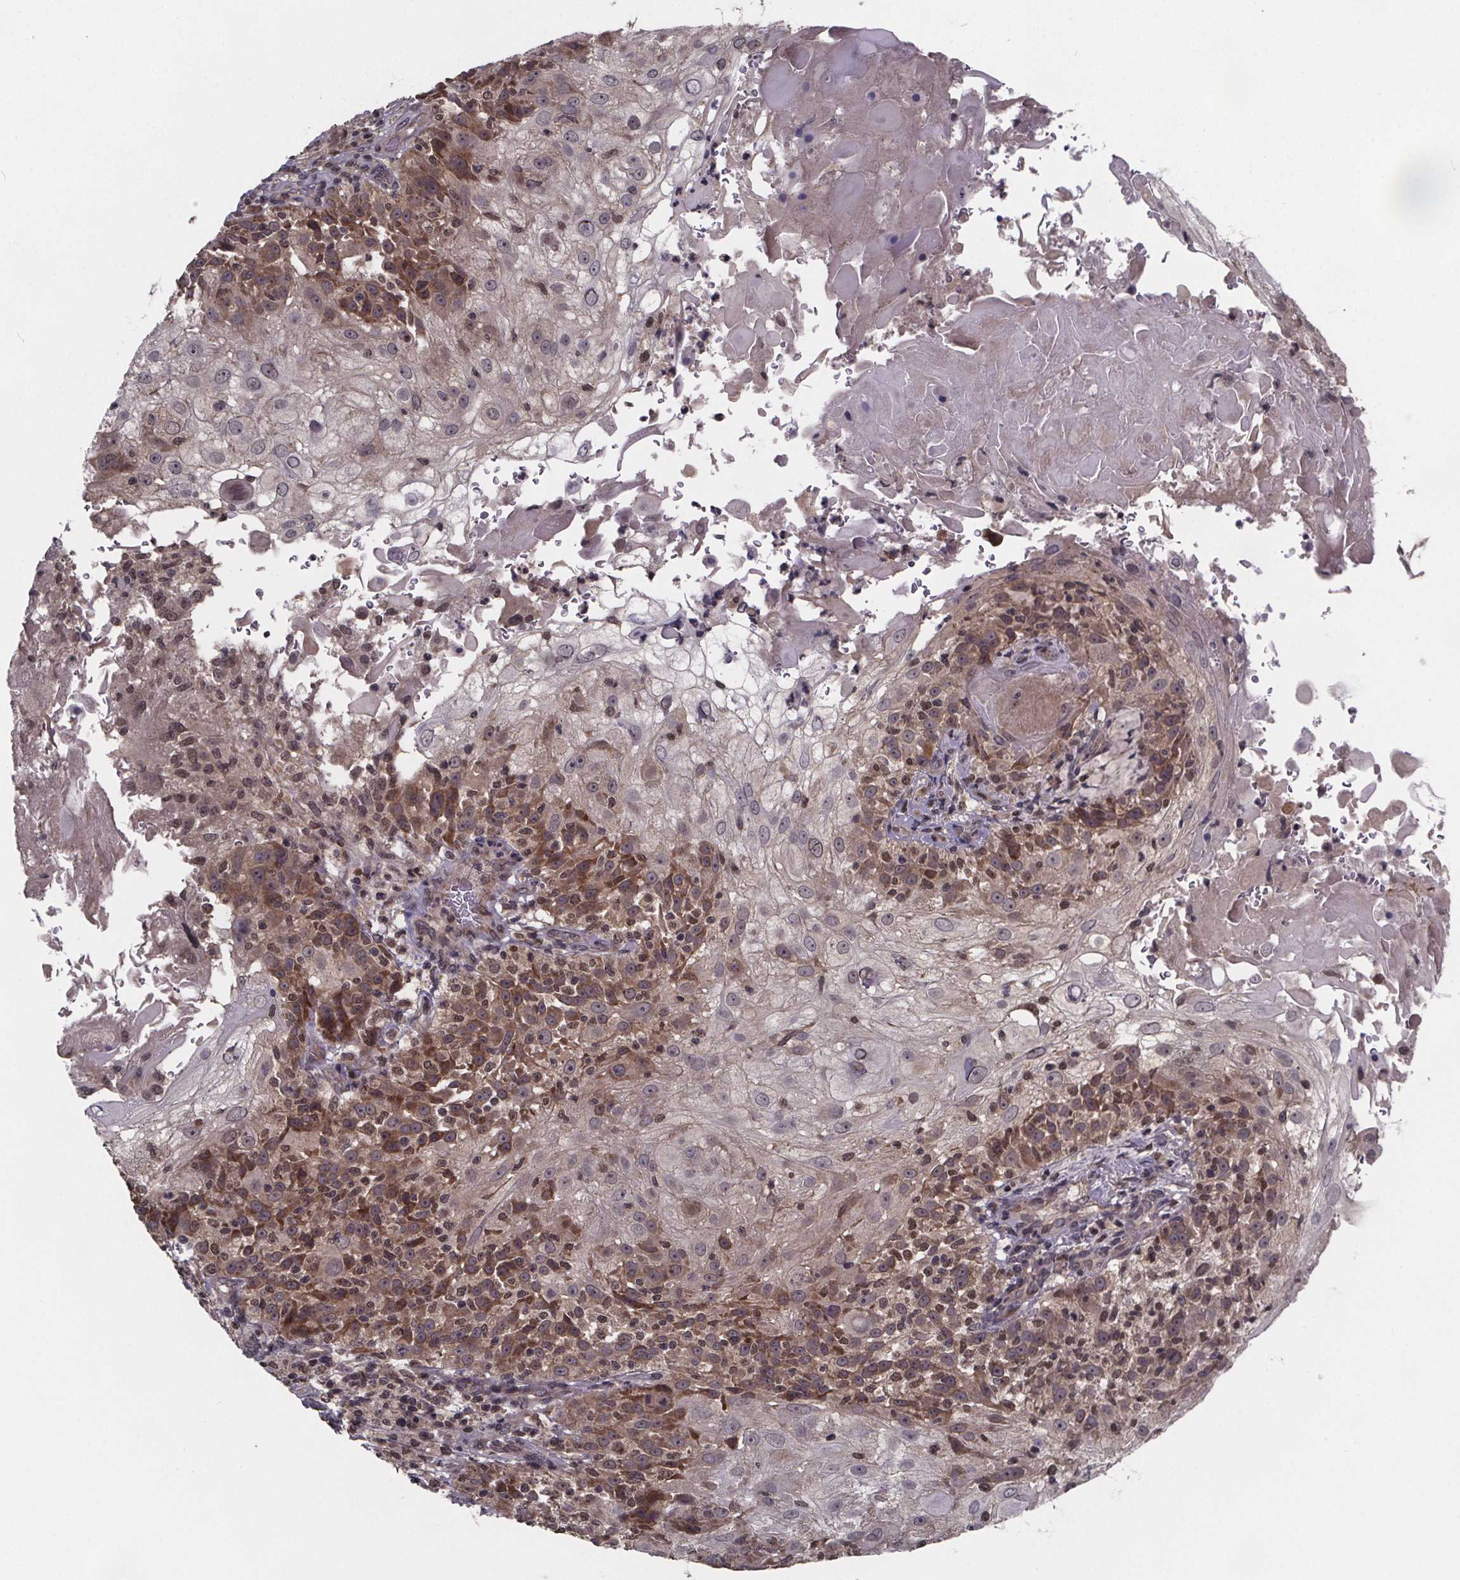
{"staining": {"intensity": "moderate", "quantity": "25%-75%", "location": "cytoplasmic/membranous,nuclear"}, "tissue": "skin cancer", "cell_type": "Tumor cells", "image_type": "cancer", "snomed": [{"axis": "morphology", "description": "Normal tissue, NOS"}, {"axis": "morphology", "description": "Squamous cell carcinoma, NOS"}, {"axis": "topography", "description": "Skin"}], "caption": "An immunohistochemistry photomicrograph of neoplastic tissue is shown. Protein staining in brown highlights moderate cytoplasmic/membranous and nuclear positivity in skin cancer within tumor cells.", "gene": "FN3KRP", "patient": {"sex": "female", "age": 83}}